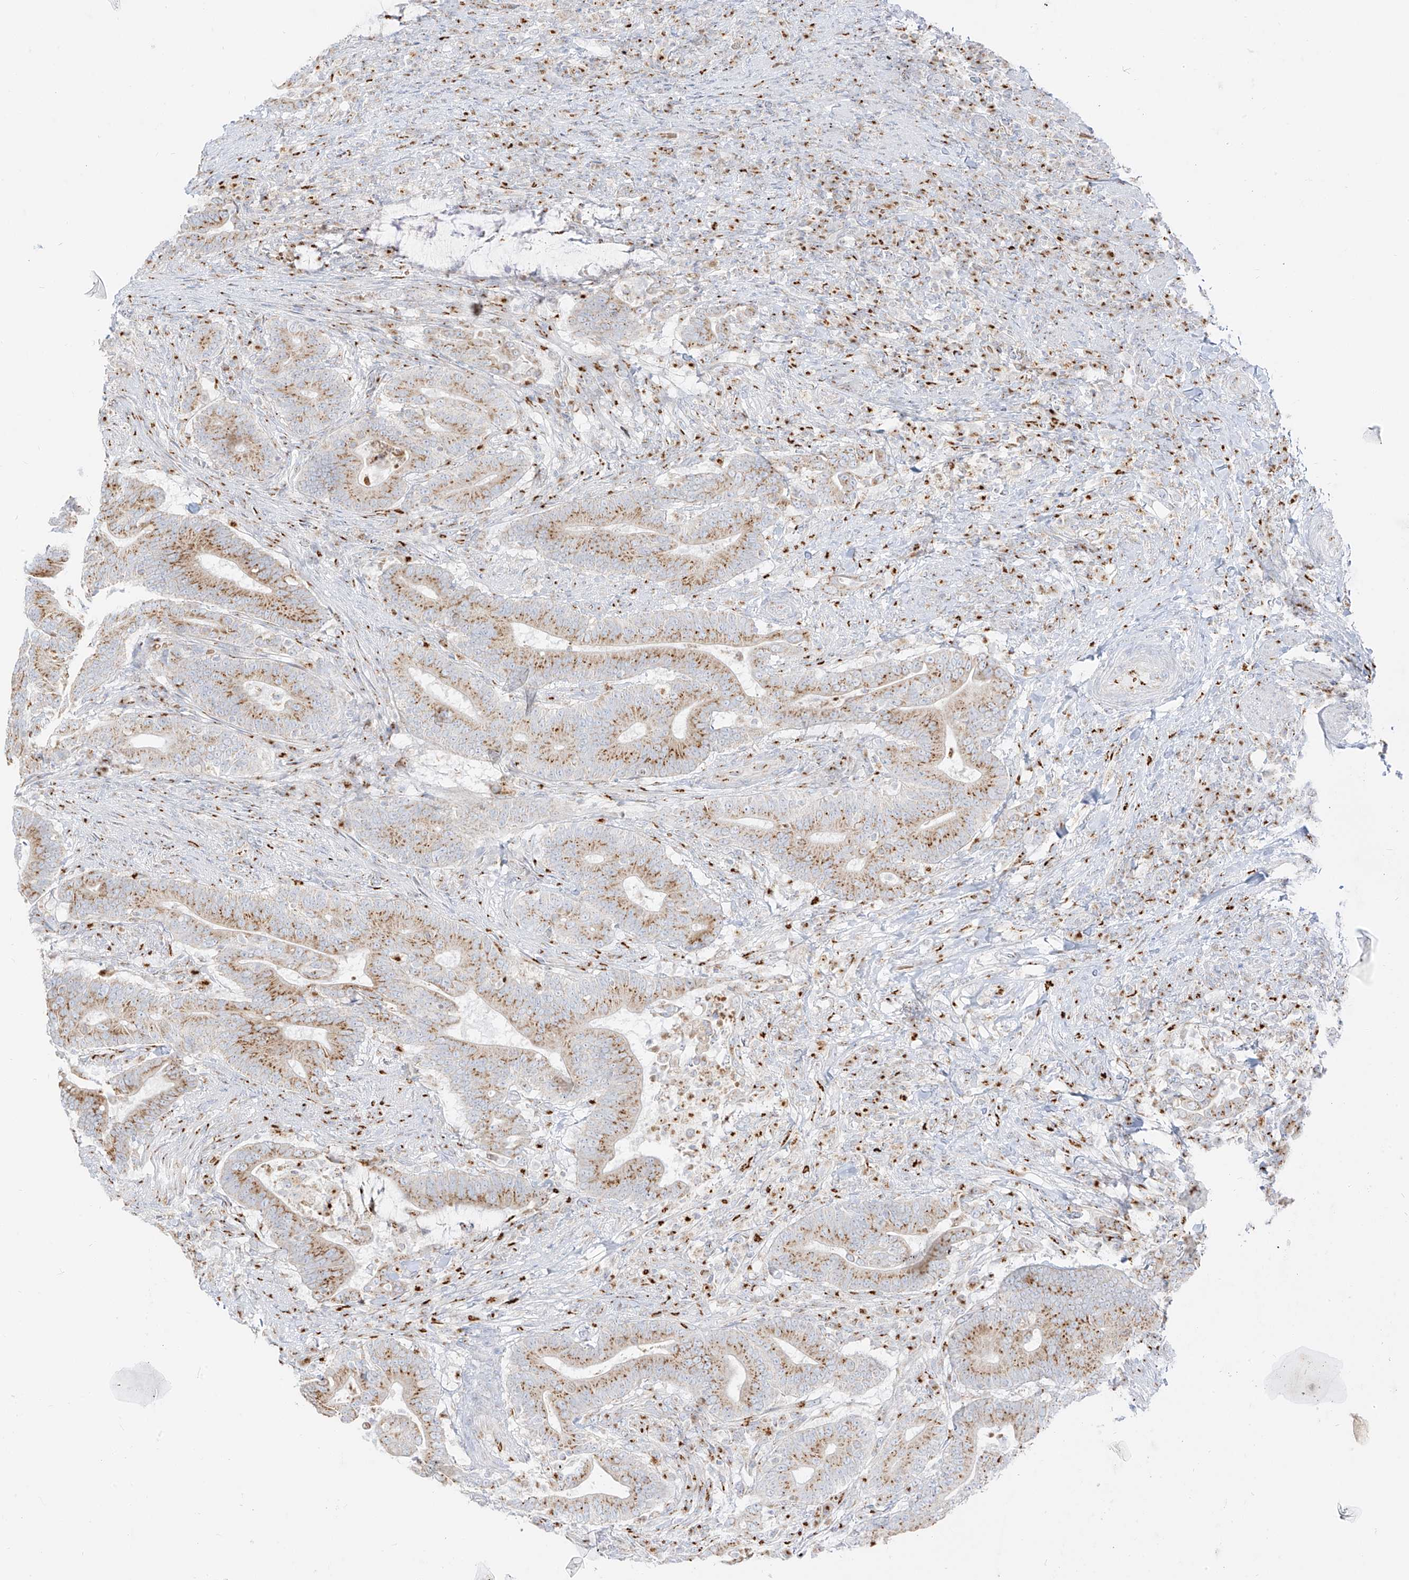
{"staining": {"intensity": "moderate", "quantity": ">75%", "location": "cytoplasmic/membranous"}, "tissue": "colorectal cancer", "cell_type": "Tumor cells", "image_type": "cancer", "snomed": [{"axis": "morphology", "description": "Adenocarcinoma, NOS"}, {"axis": "topography", "description": "Colon"}], "caption": "Tumor cells reveal moderate cytoplasmic/membranous staining in about >75% of cells in adenocarcinoma (colorectal).", "gene": "TMEM87B", "patient": {"sex": "female", "age": 66}}